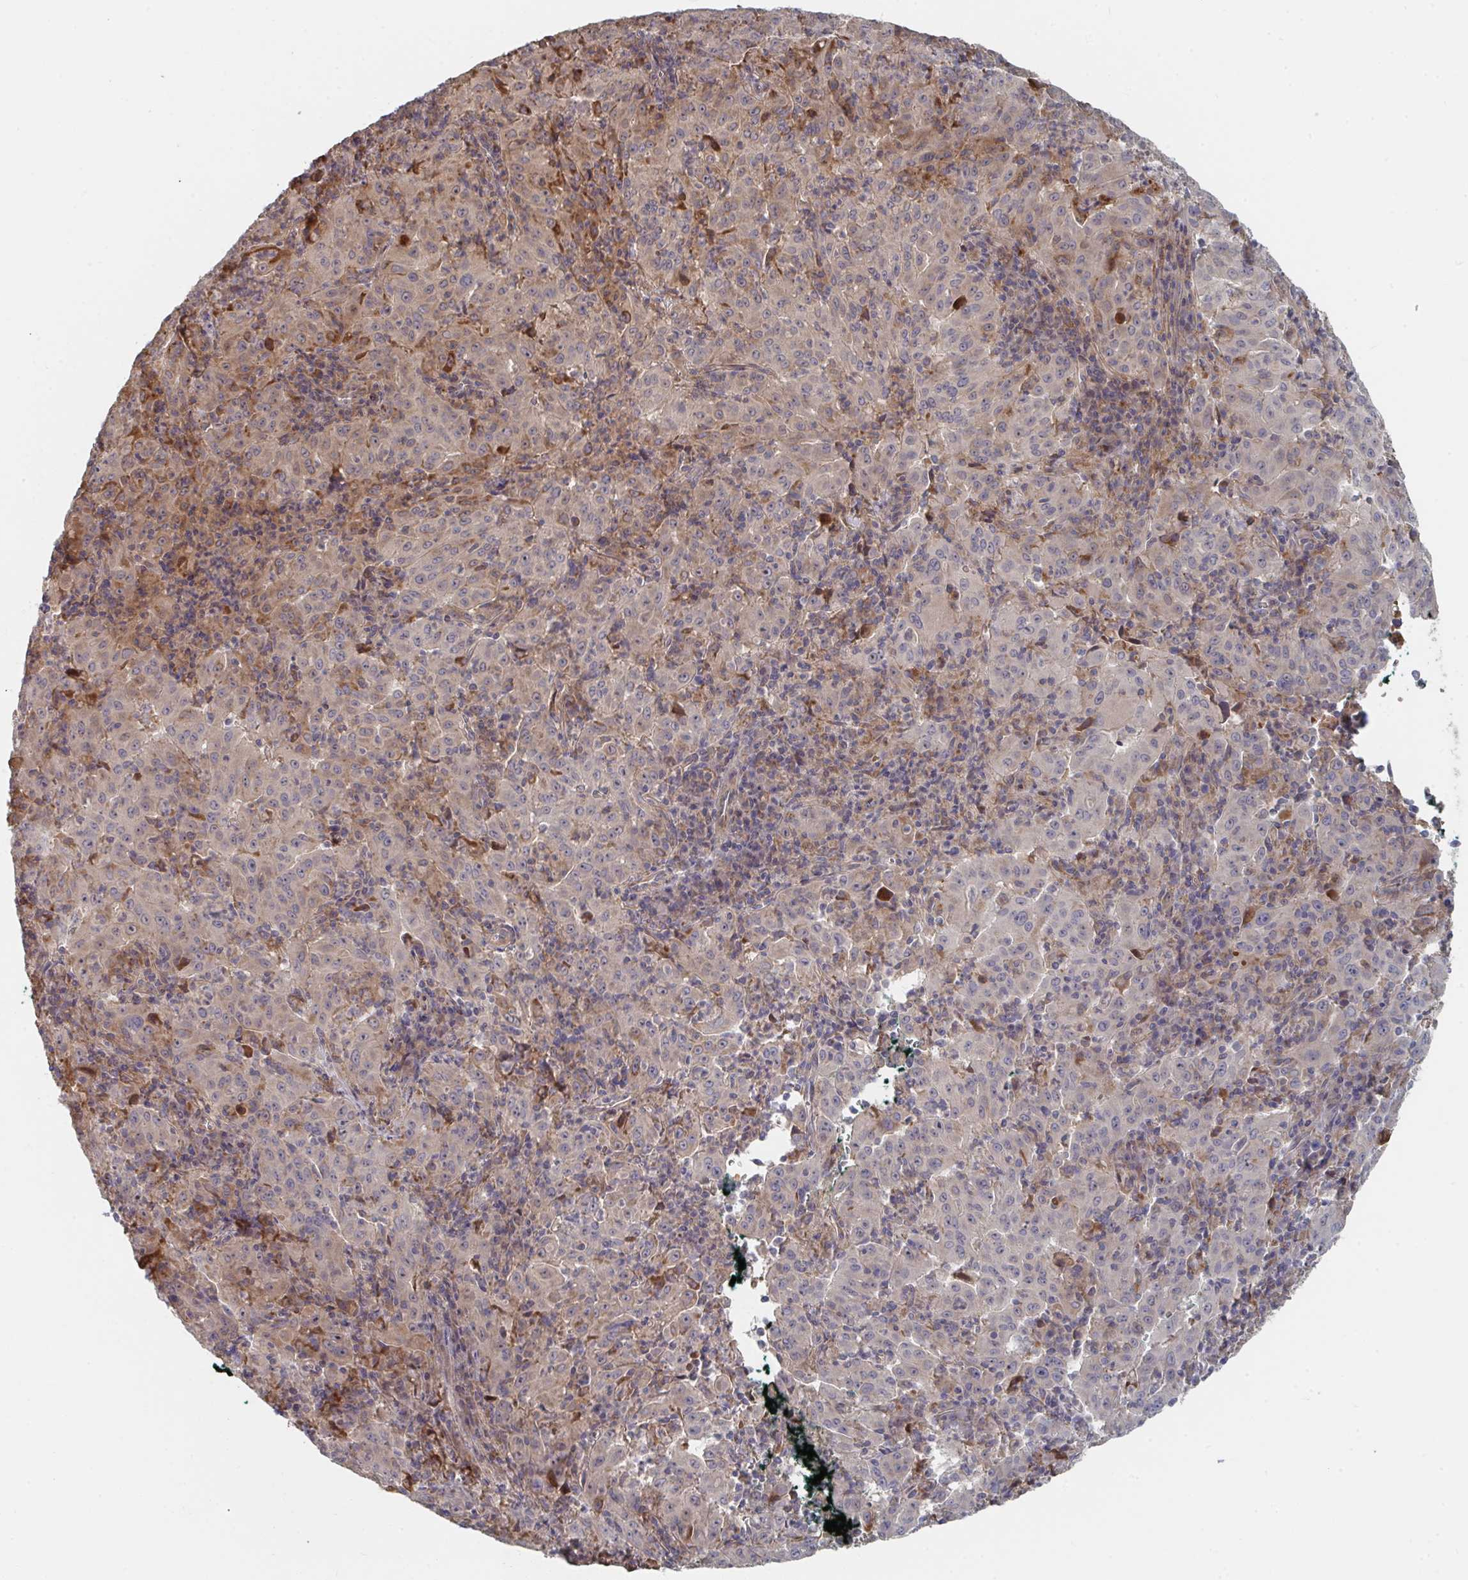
{"staining": {"intensity": "negative", "quantity": "none", "location": "none"}, "tissue": "pancreatic cancer", "cell_type": "Tumor cells", "image_type": "cancer", "snomed": [{"axis": "morphology", "description": "Adenocarcinoma, NOS"}, {"axis": "topography", "description": "Pancreas"}], "caption": "IHC image of pancreatic cancer (adenocarcinoma) stained for a protein (brown), which shows no positivity in tumor cells. (Immunohistochemistry, brightfield microscopy, high magnification).", "gene": "PTEN", "patient": {"sex": "male", "age": 63}}